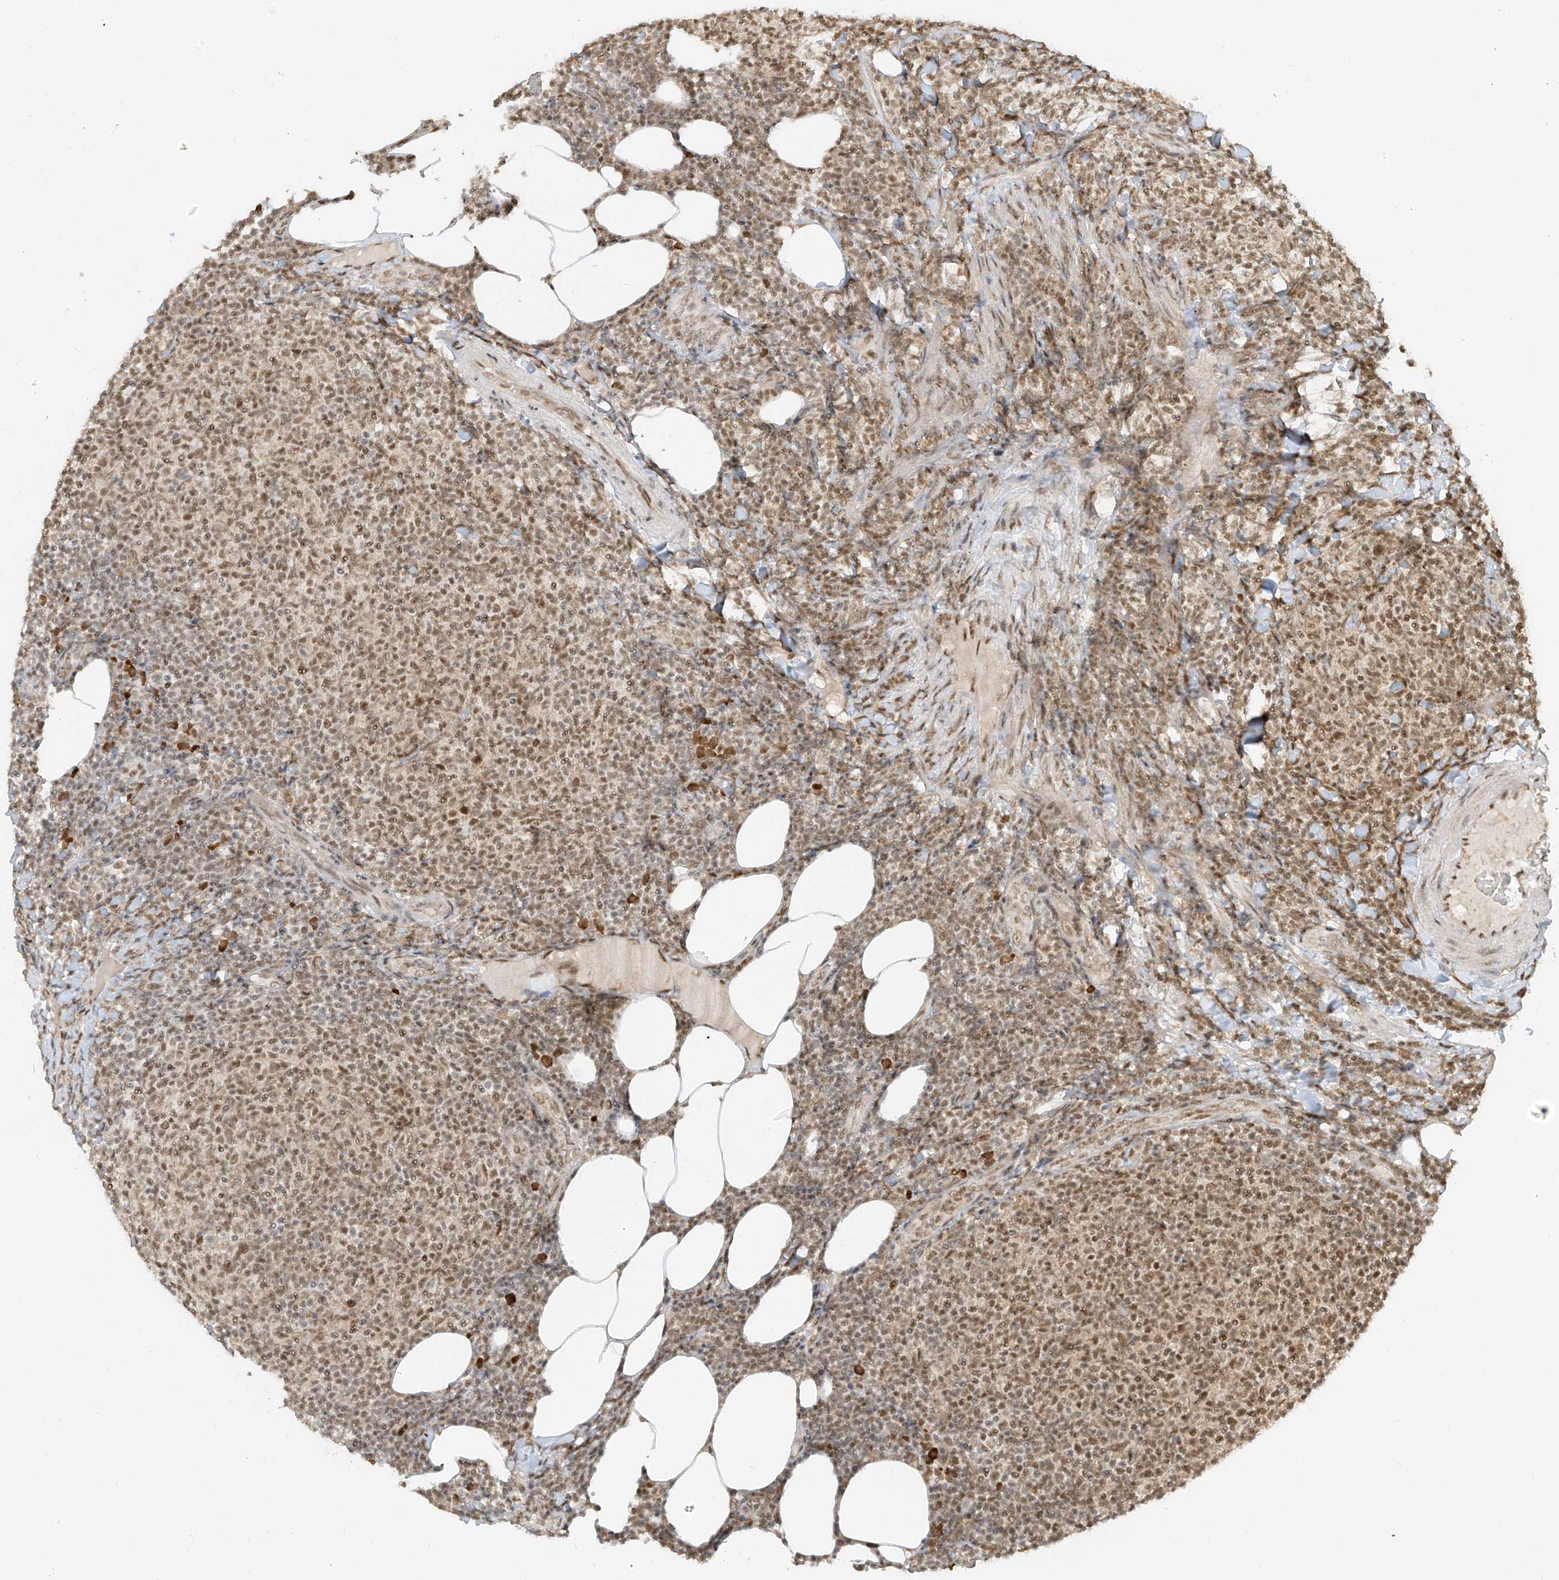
{"staining": {"intensity": "moderate", "quantity": ">75%", "location": "nuclear"}, "tissue": "lymphoma", "cell_type": "Tumor cells", "image_type": "cancer", "snomed": [{"axis": "morphology", "description": "Malignant lymphoma, non-Hodgkin's type, Low grade"}, {"axis": "topography", "description": "Lymph node"}], "caption": "Immunohistochemical staining of lymphoma exhibits moderate nuclear protein expression in about >75% of tumor cells.", "gene": "ZMYM2", "patient": {"sex": "male", "age": 66}}